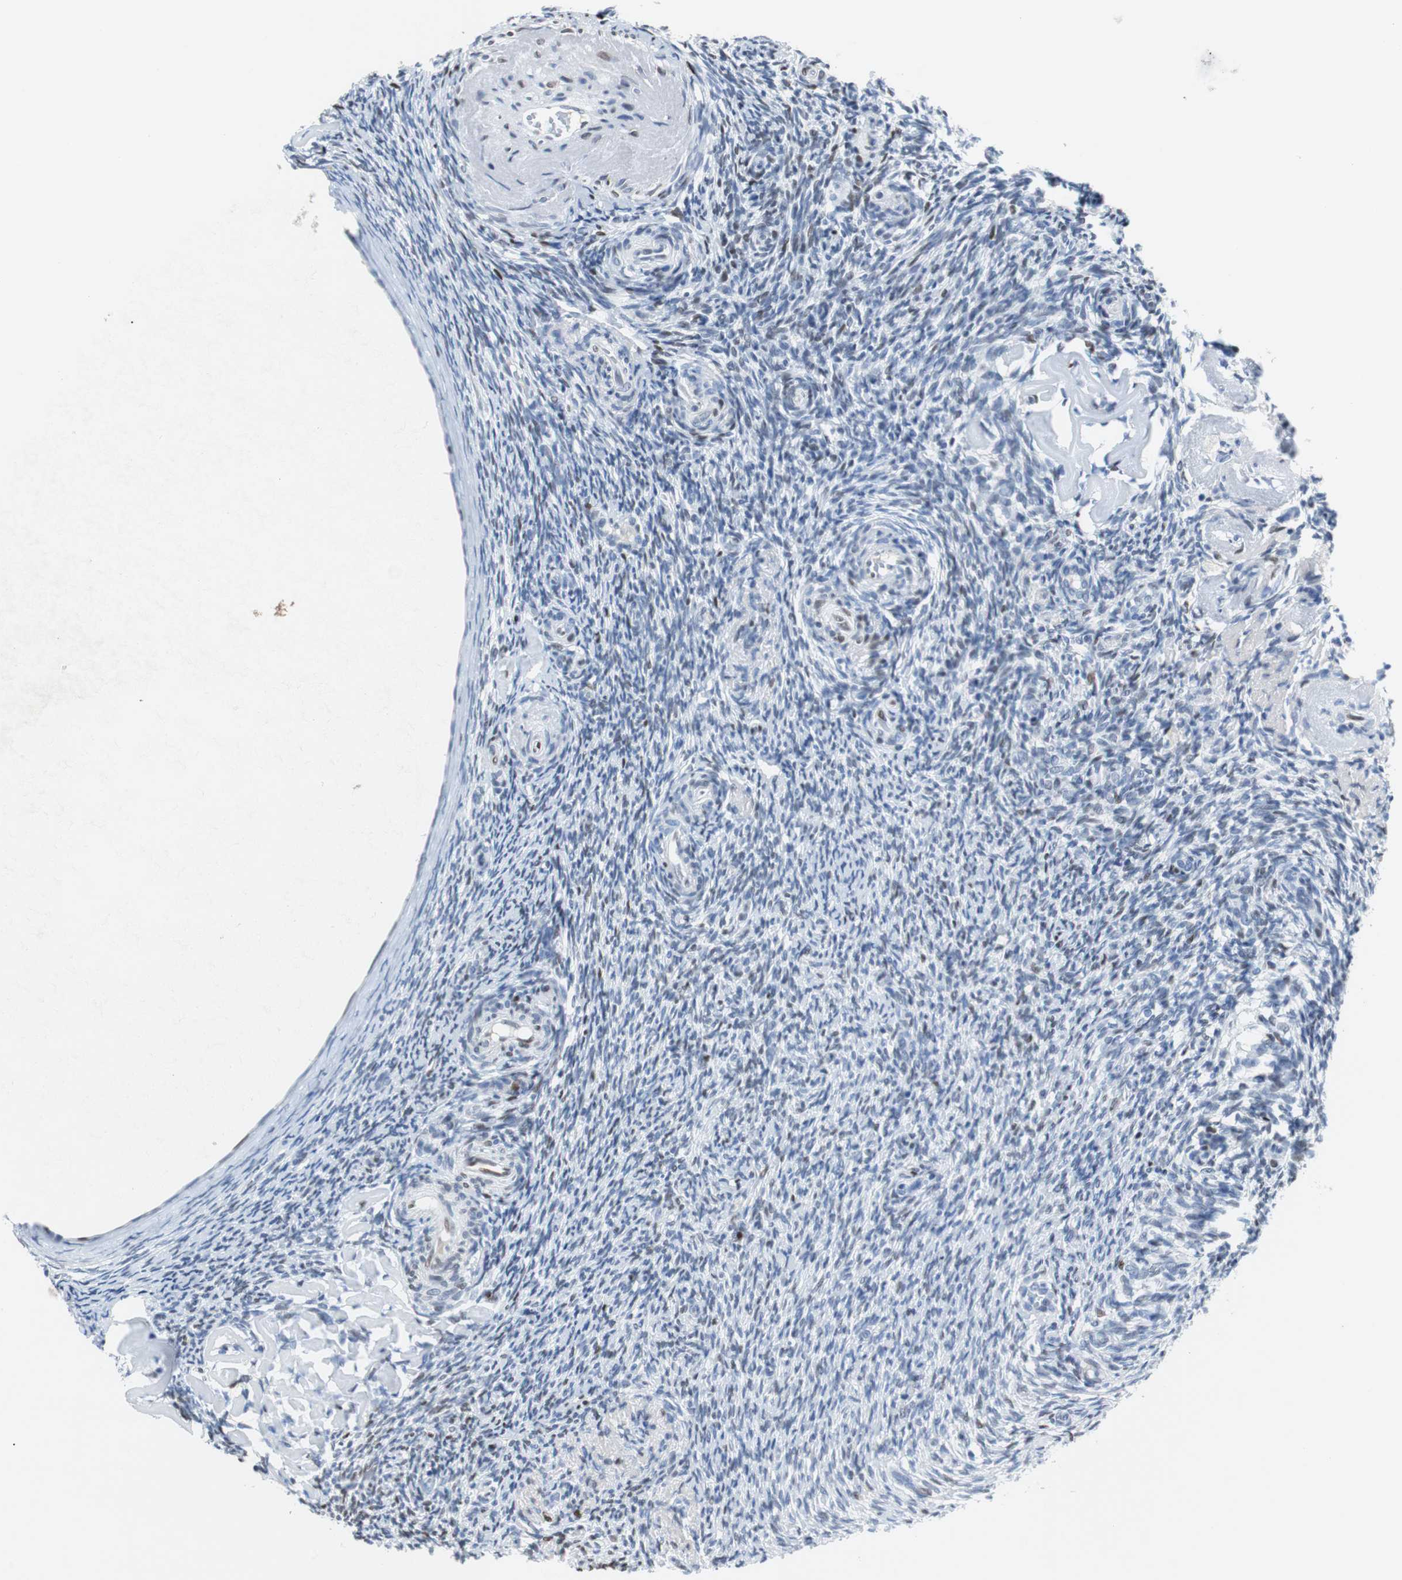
{"staining": {"intensity": "weak", "quantity": "<25%", "location": "nuclear"}, "tissue": "ovary", "cell_type": "Ovarian stroma cells", "image_type": "normal", "snomed": [{"axis": "morphology", "description": "Normal tissue, NOS"}, {"axis": "topography", "description": "Ovary"}], "caption": "Immunohistochemistry micrograph of normal ovary: human ovary stained with DAB (3,3'-diaminobenzidine) displays no significant protein positivity in ovarian stroma cells.", "gene": "JUN", "patient": {"sex": "female", "age": 60}}